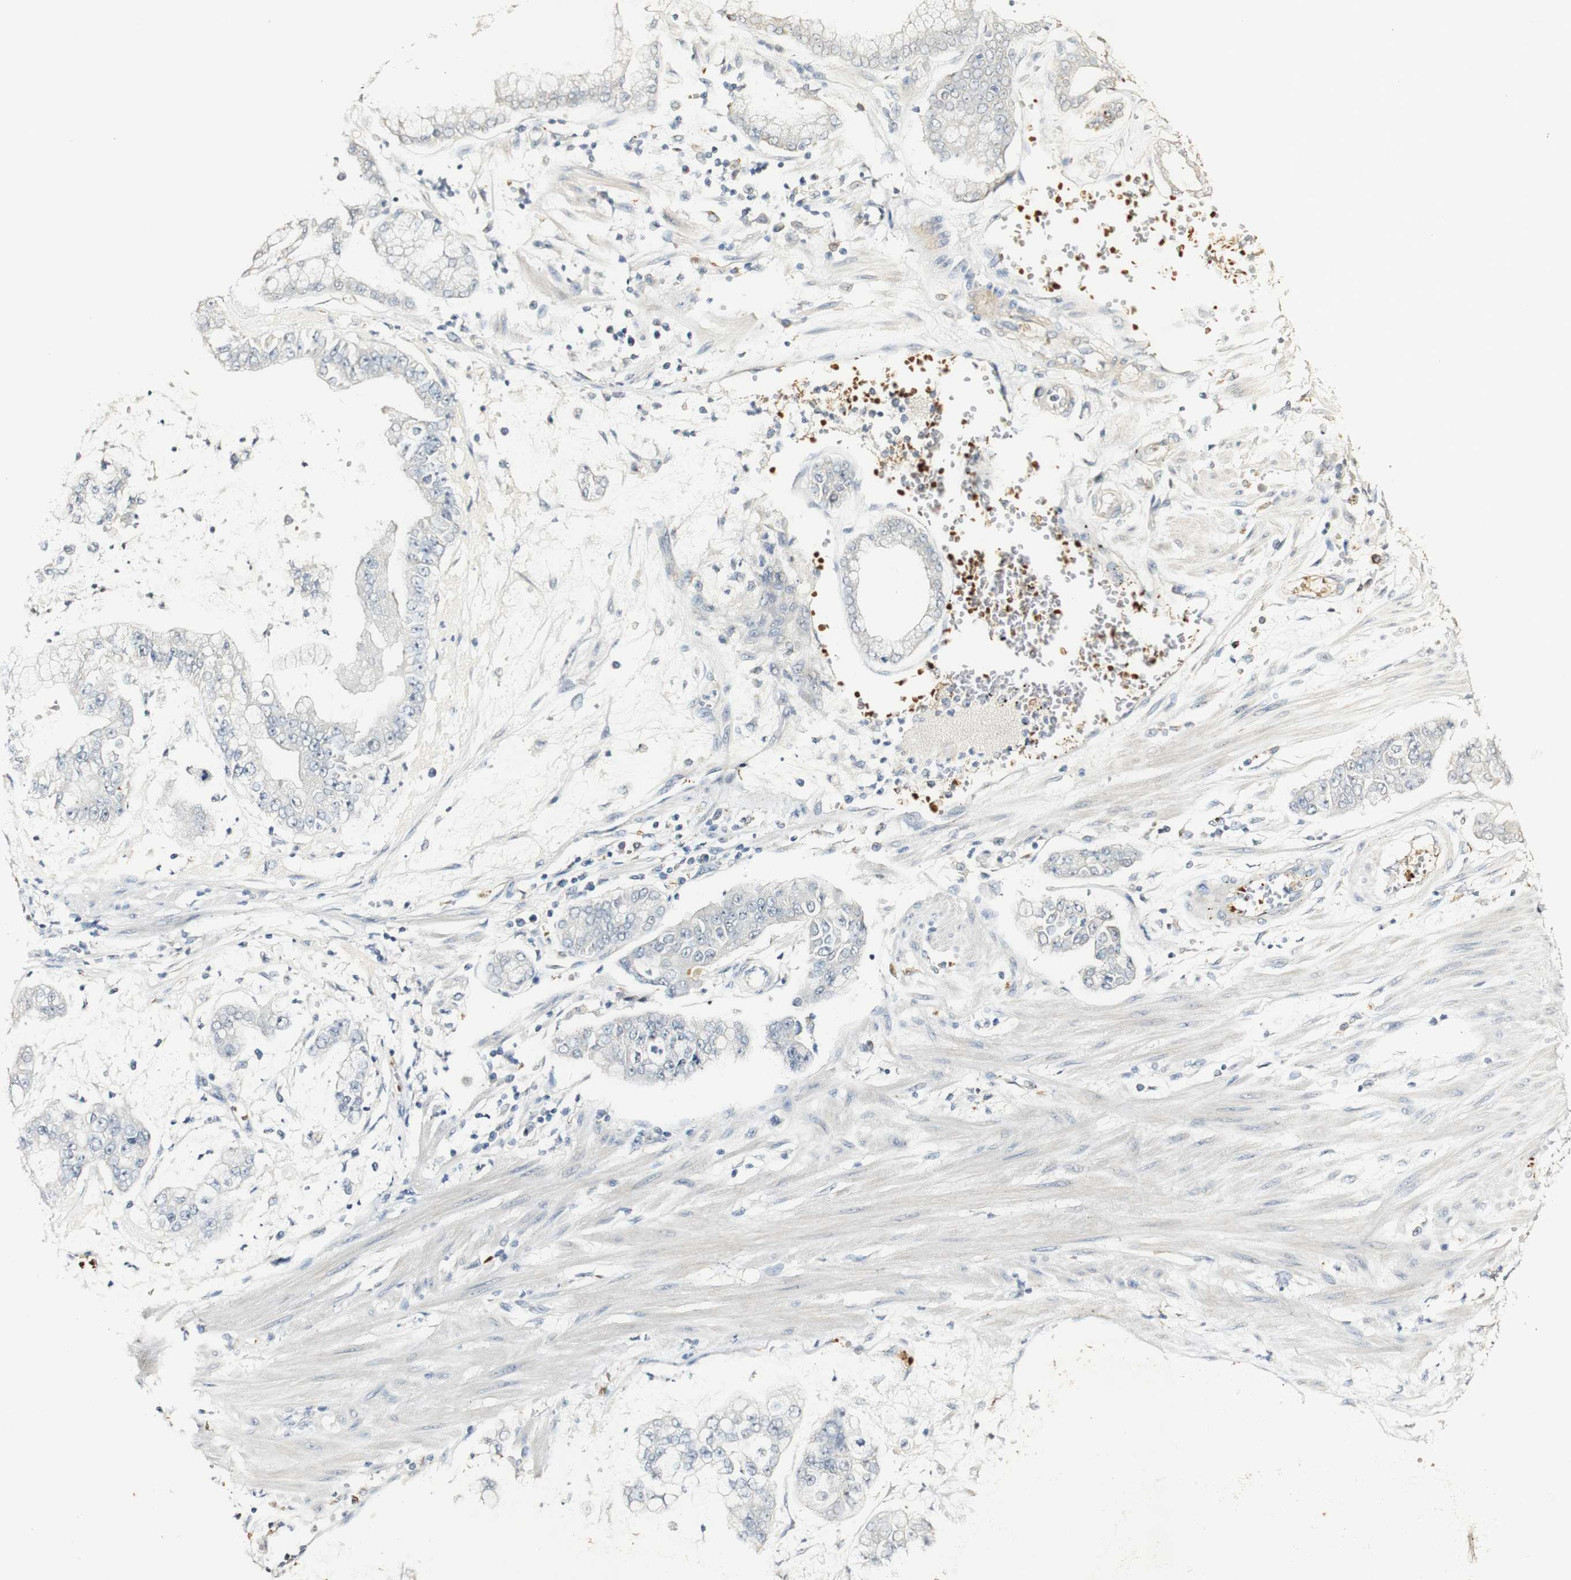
{"staining": {"intensity": "negative", "quantity": "none", "location": "none"}, "tissue": "stomach cancer", "cell_type": "Tumor cells", "image_type": "cancer", "snomed": [{"axis": "morphology", "description": "Adenocarcinoma, NOS"}, {"axis": "topography", "description": "Stomach"}], "caption": "Immunohistochemical staining of stomach cancer (adenocarcinoma) shows no significant positivity in tumor cells.", "gene": "SYT7", "patient": {"sex": "male", "age": 76}}